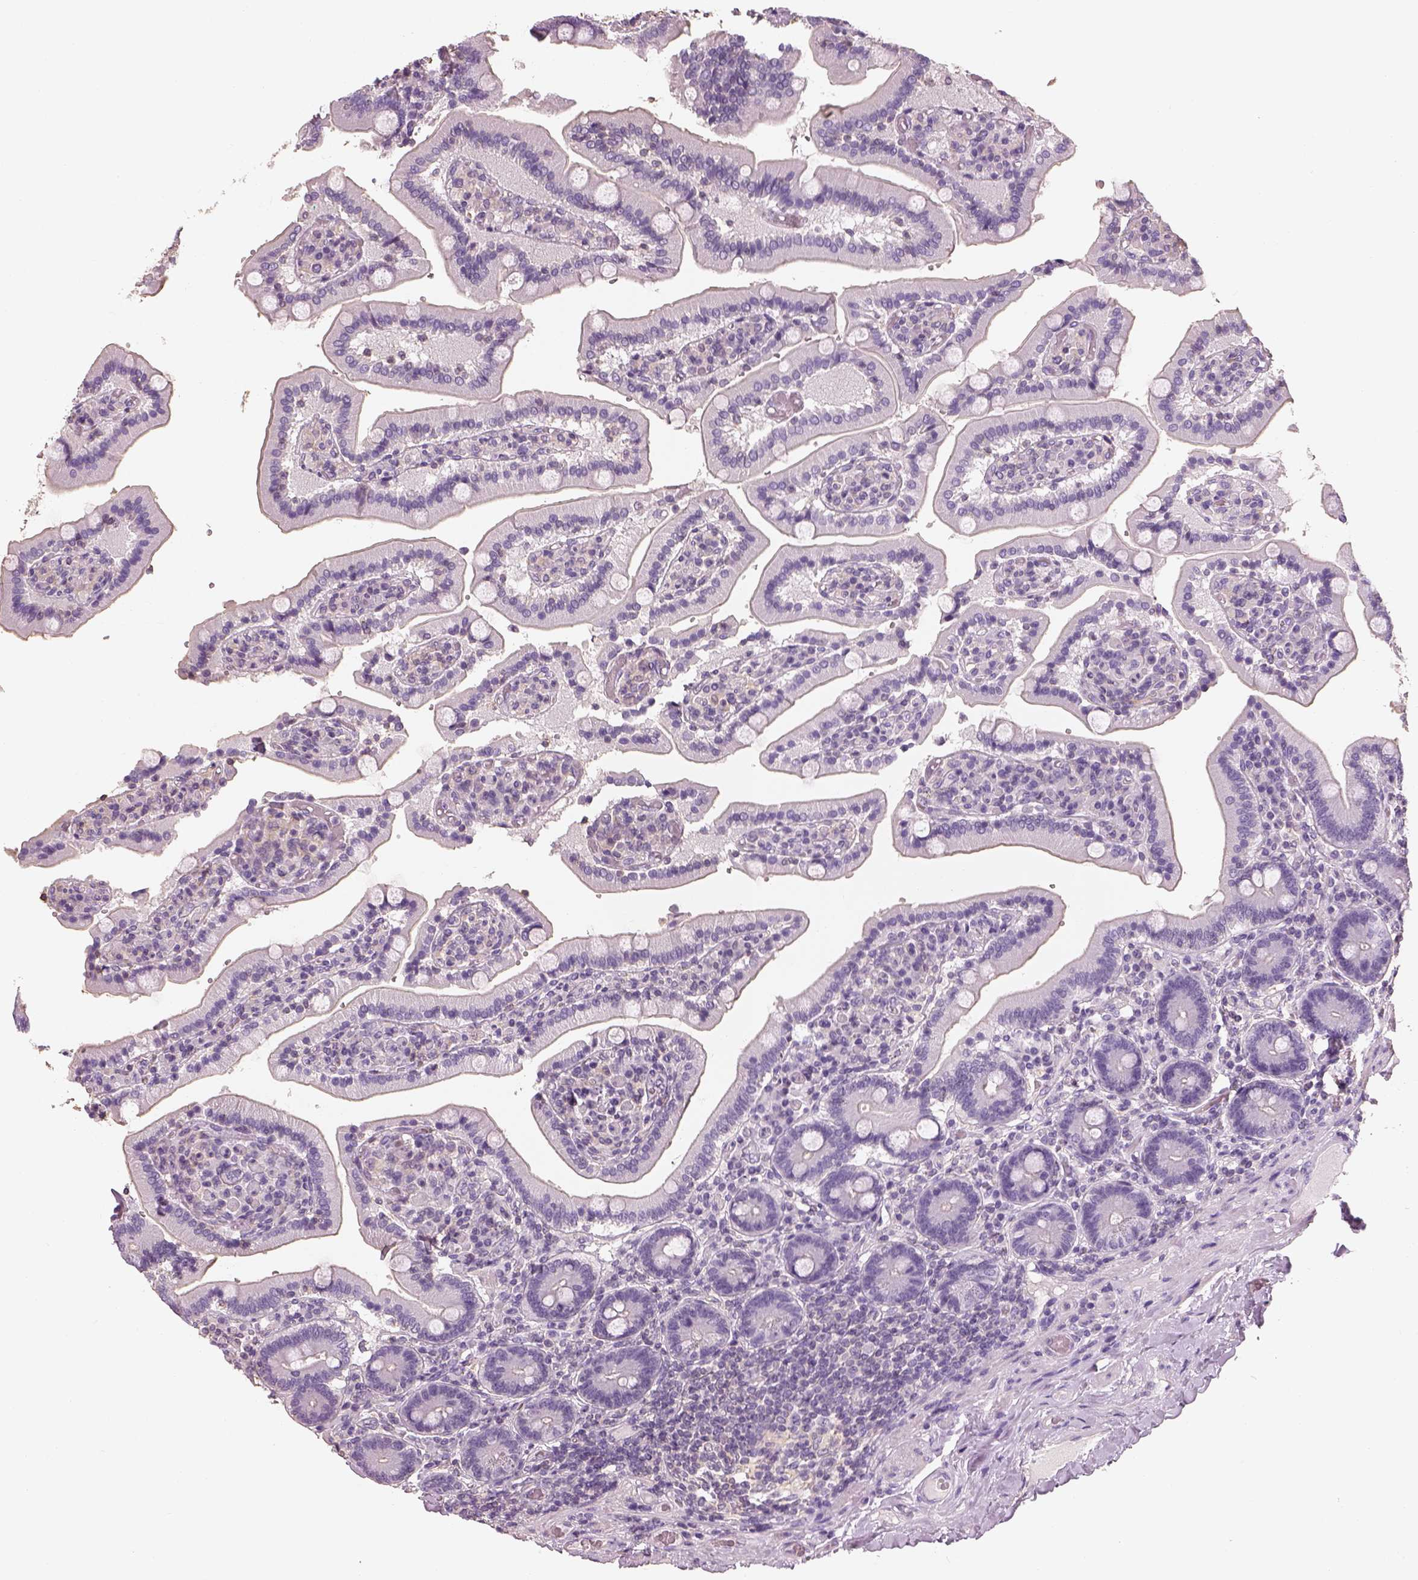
{"staining": {"intensity": "negative", "quantity": "none", "location": "none"}, "tissue": "duodenum", "cell_type": "Glandular cells", "image_type": "normal", "snomed": [{"axis": "morphology", "description": "Normal tissue, NOS"}, {"axis": "topography", "description": "Duodenum"}], "caption": "Glandular cells show no significant staining in normal duodenum. Brightfield microscopy of IHC stained with DAB (3,3'-diaminobenzidine) (brown) and hematoxylin (blue), captured at high magnification.", "gene": "OTUD6A", "patient": {"sex": "female", "age": 62}}